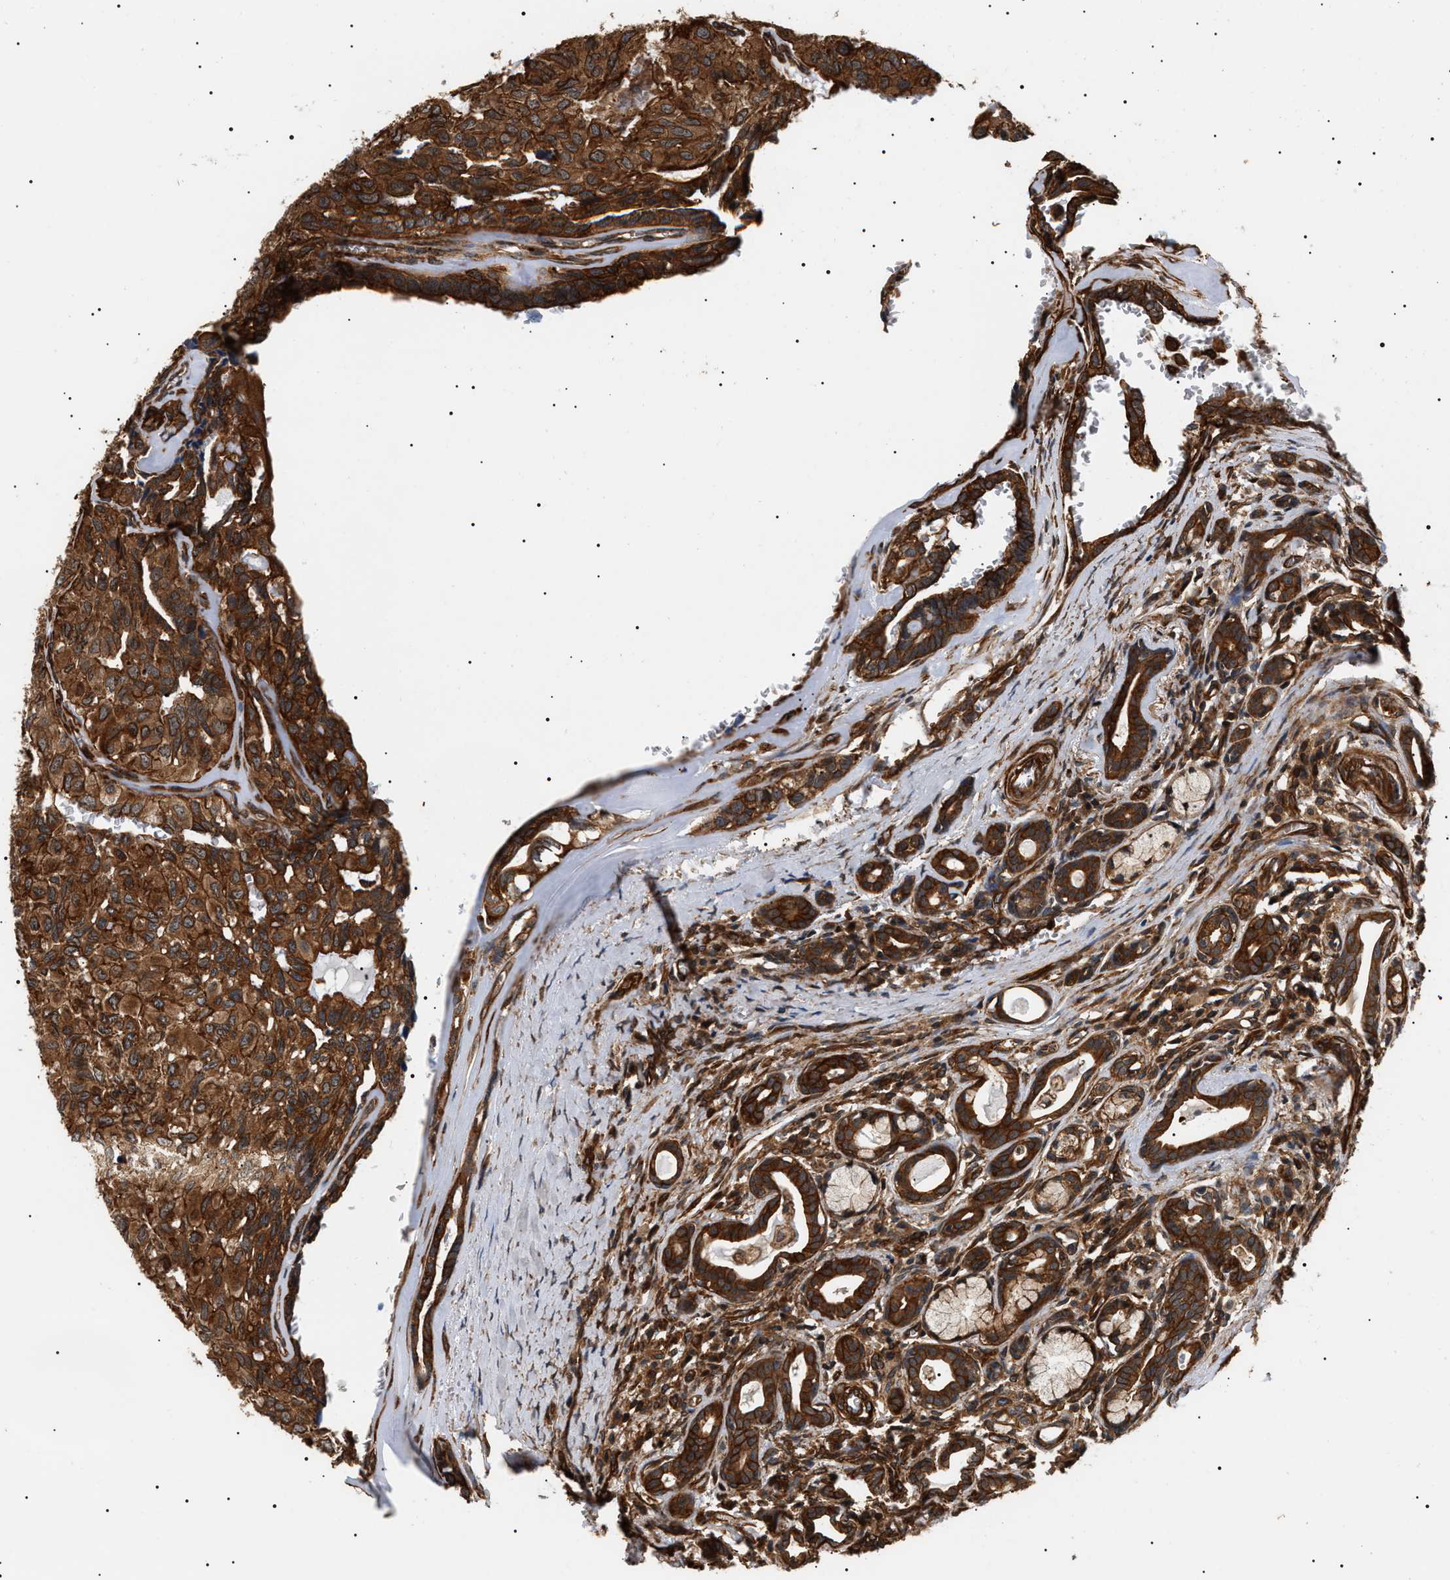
{"staining": {"intensity": "strong", "quantity": ">75%", "location": "cytoplasmic/membranous"}, "tissue": "head and neck cancer", "cell_type": "Tumor cells", "image_type": "cancer", "snomed": [{"axis": "morphology", "description": "Adenocarcinoma, NOS"}, {"axis": "topography", "description": "Salivary gland, NOS"}, {"axis": "topography", "description": "Head-Neck"}], "caption": "Human head and neck cancer (adenocarcinoma) stained for a protein (brown) reveals strong cytoplasmic/membranous positive expression in approximately >75% of tumor cells.", "gene": "SH3GLB2", "patient": {"sex": "female", "age": 76}}